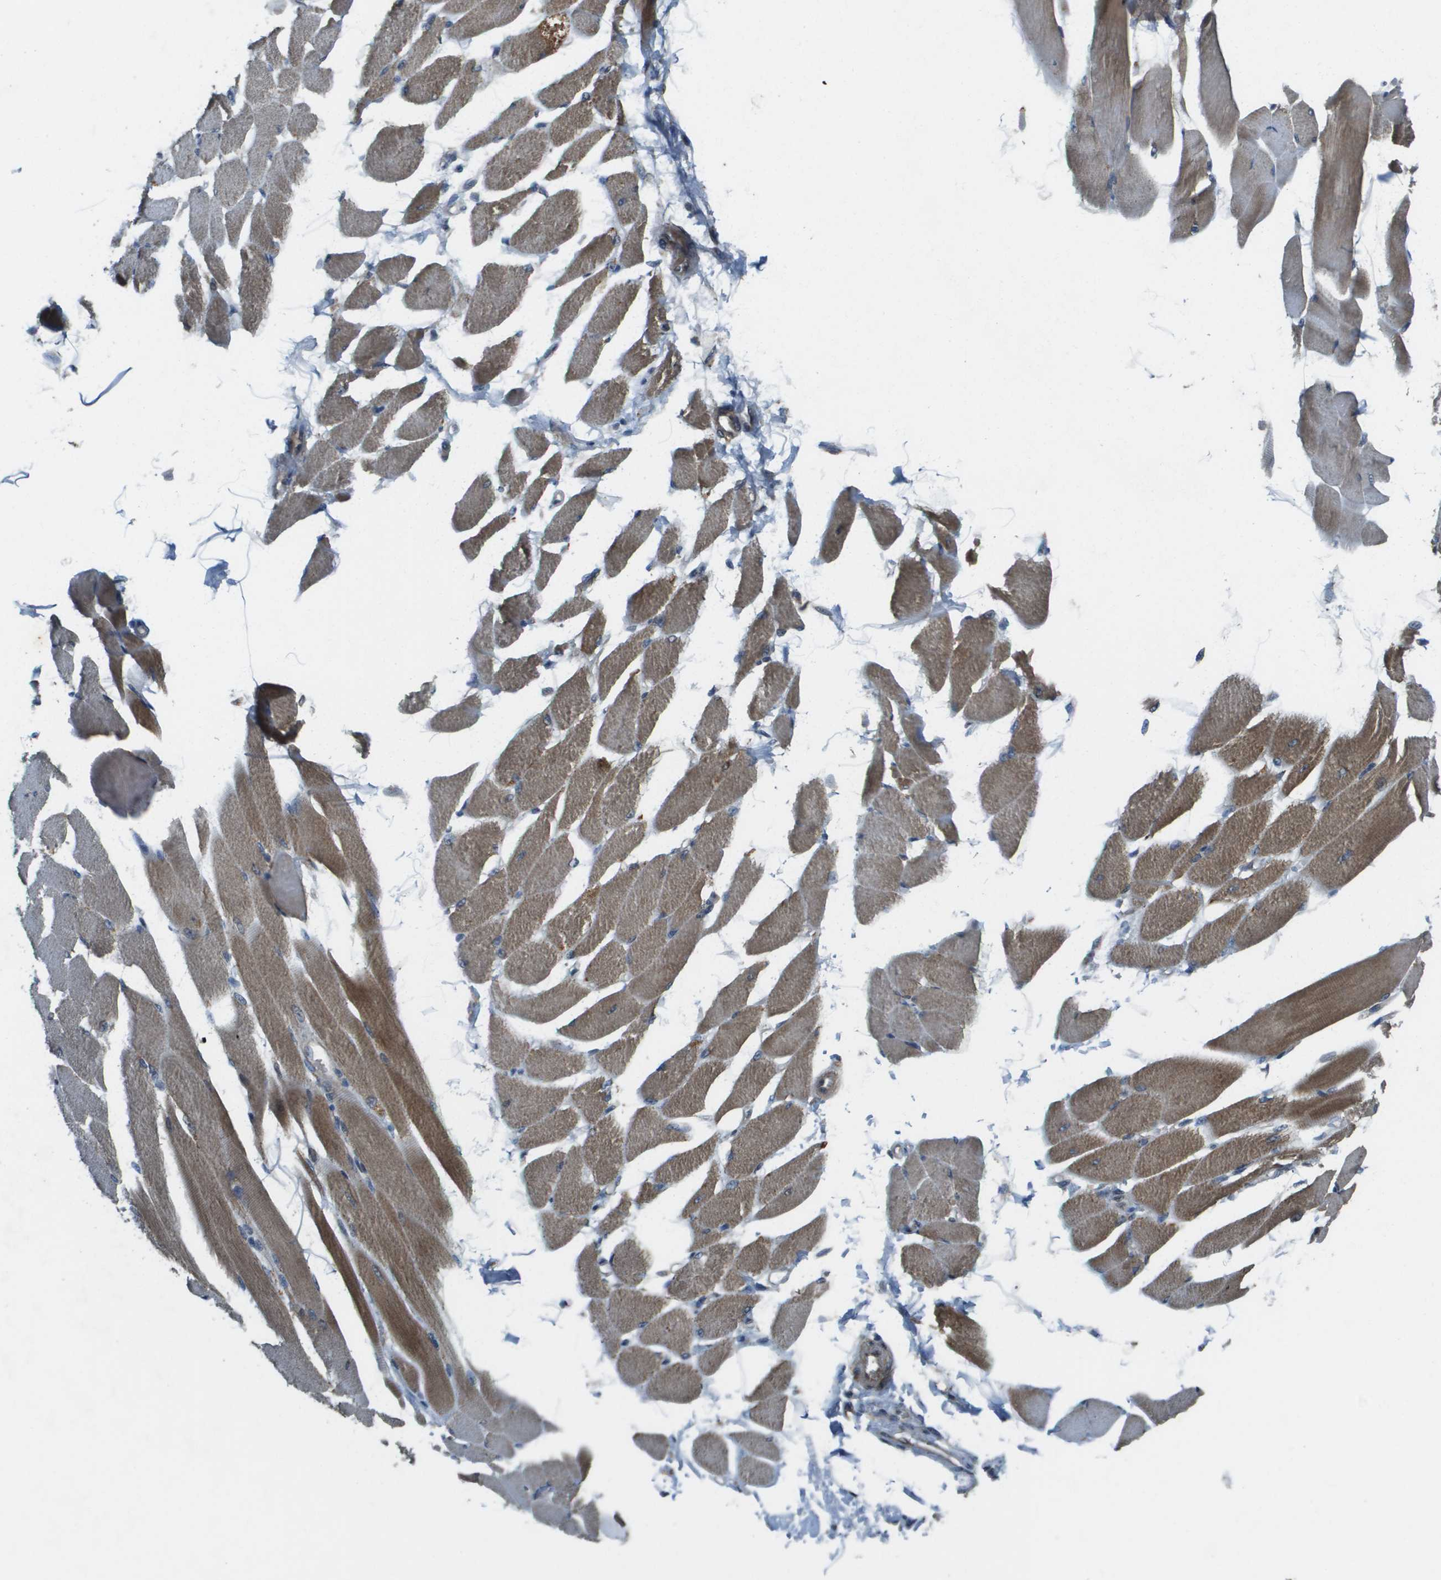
{"staining": {"intensity": "moderate", "quantity": ">75%", "location": "cytoplasmic/membranous"}, "tissue": "skeletal muscle", "cell_type": "Myocytes", "image_type": "normal", "snomed": [{"axis": "morphology", "description": "Normal tissue, NOS"}, {"axis": "topography", "description": "Skeletal muscle"}, {"axis": "topography", "description": "Peripheral nerve tissue"}], "caption": "A high-resolution micrograph shows immunohistochemistry (IHC) staining of unremarkable skeletal muscle, which displays moderate cytoplasmic/membranous expression in about >75% of myocytes.", "gene": "CDKN2C", "patient": {"sex": "female", "age": 84}}